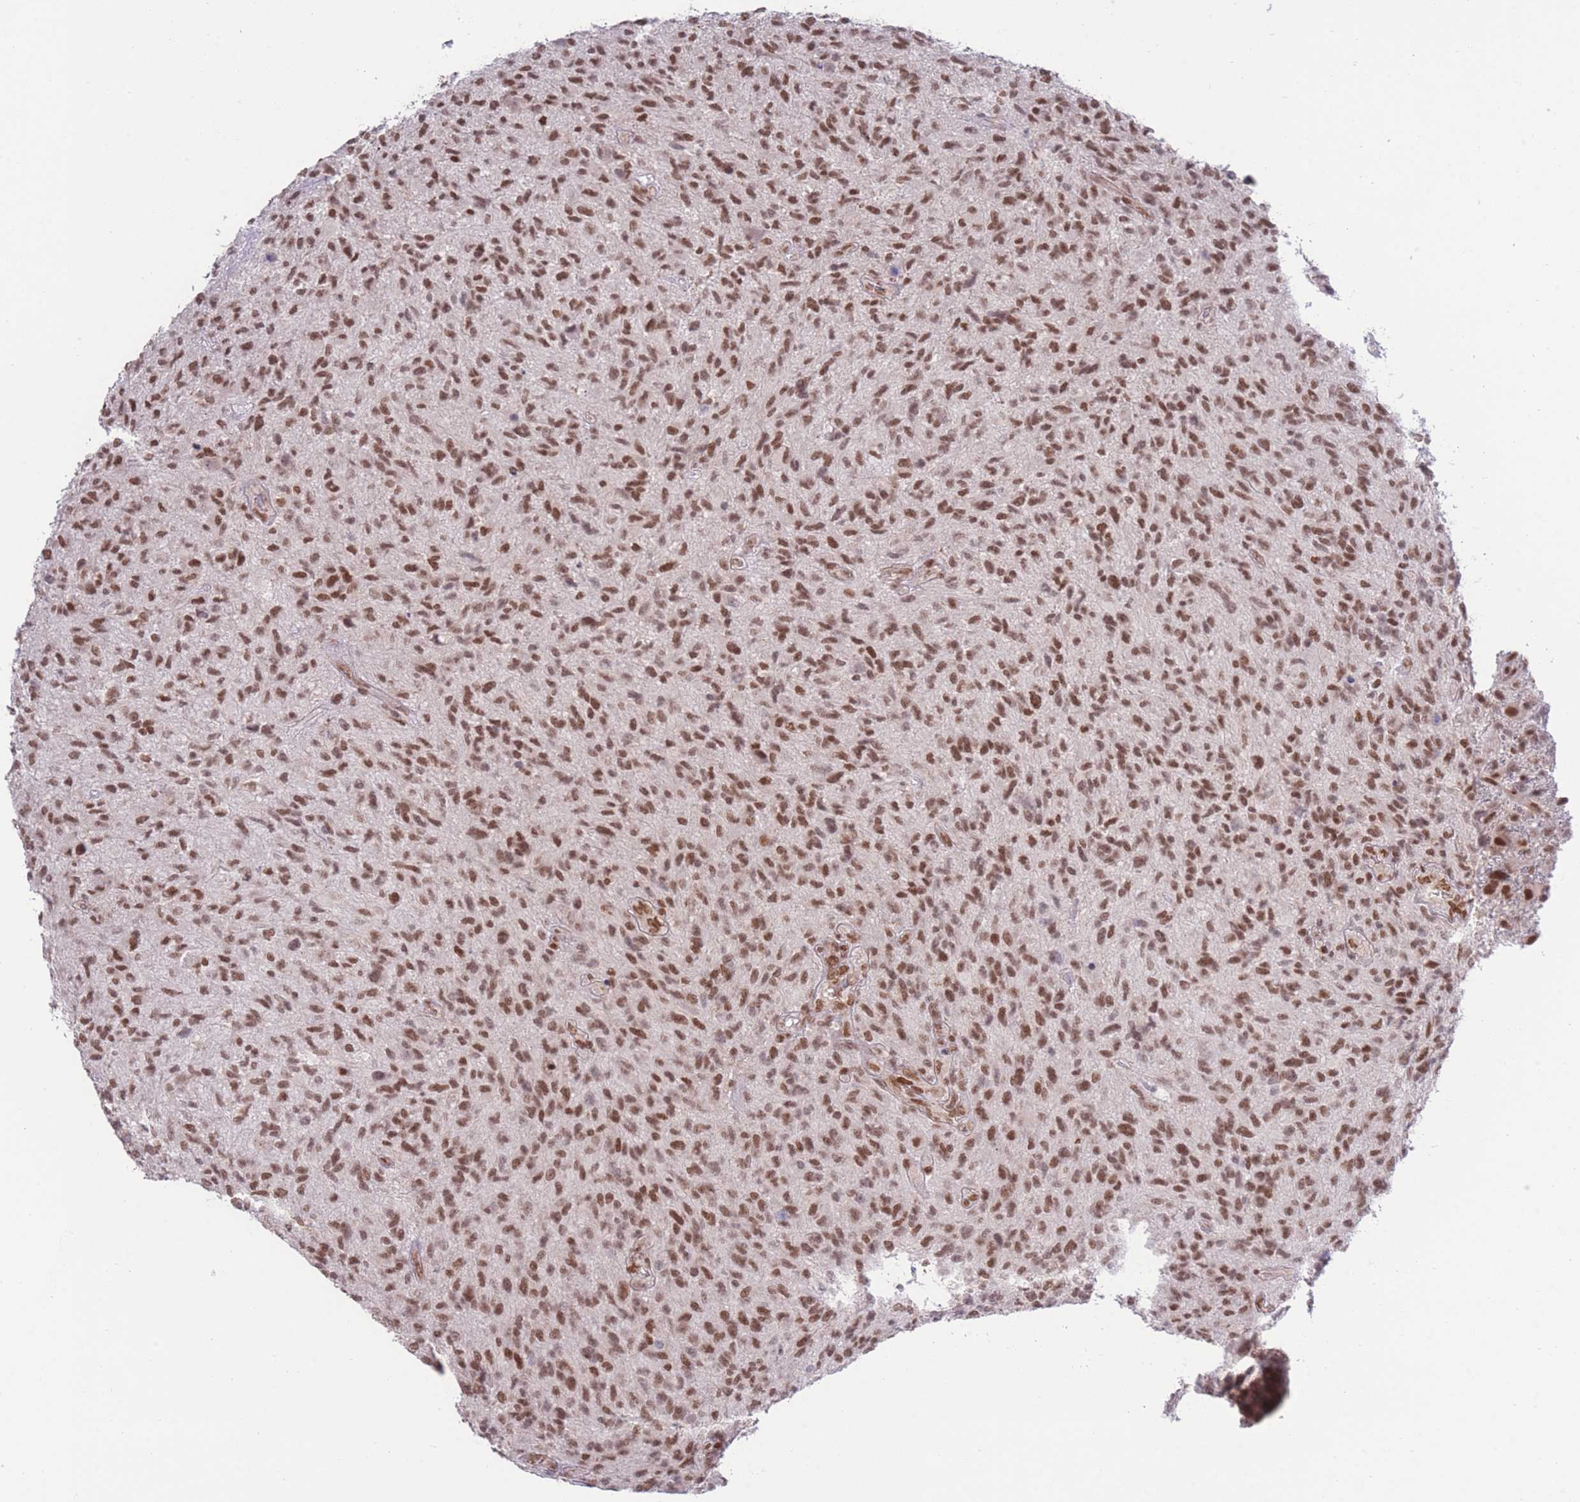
{"staining": {"intensity": "moderate", "quantity": ">75%", "location": "nuclear"}, "tissue": "glioma", "cell_type": "Tumor cells", "image_type": "cancer", "snomed": [{"axis": "morphology", "description": "Glioma, malignant, High grade"}, {"axis": "topography", "description": "Brain"}], "caption": "About >75% of tumor cells in human malignant glioma (high-grade) reveal moderate nuclear protein staining as visualized by brown immunohistochemical staining.", "gene": "CARD8", "patient": {"sex": "male", "age": 47}}